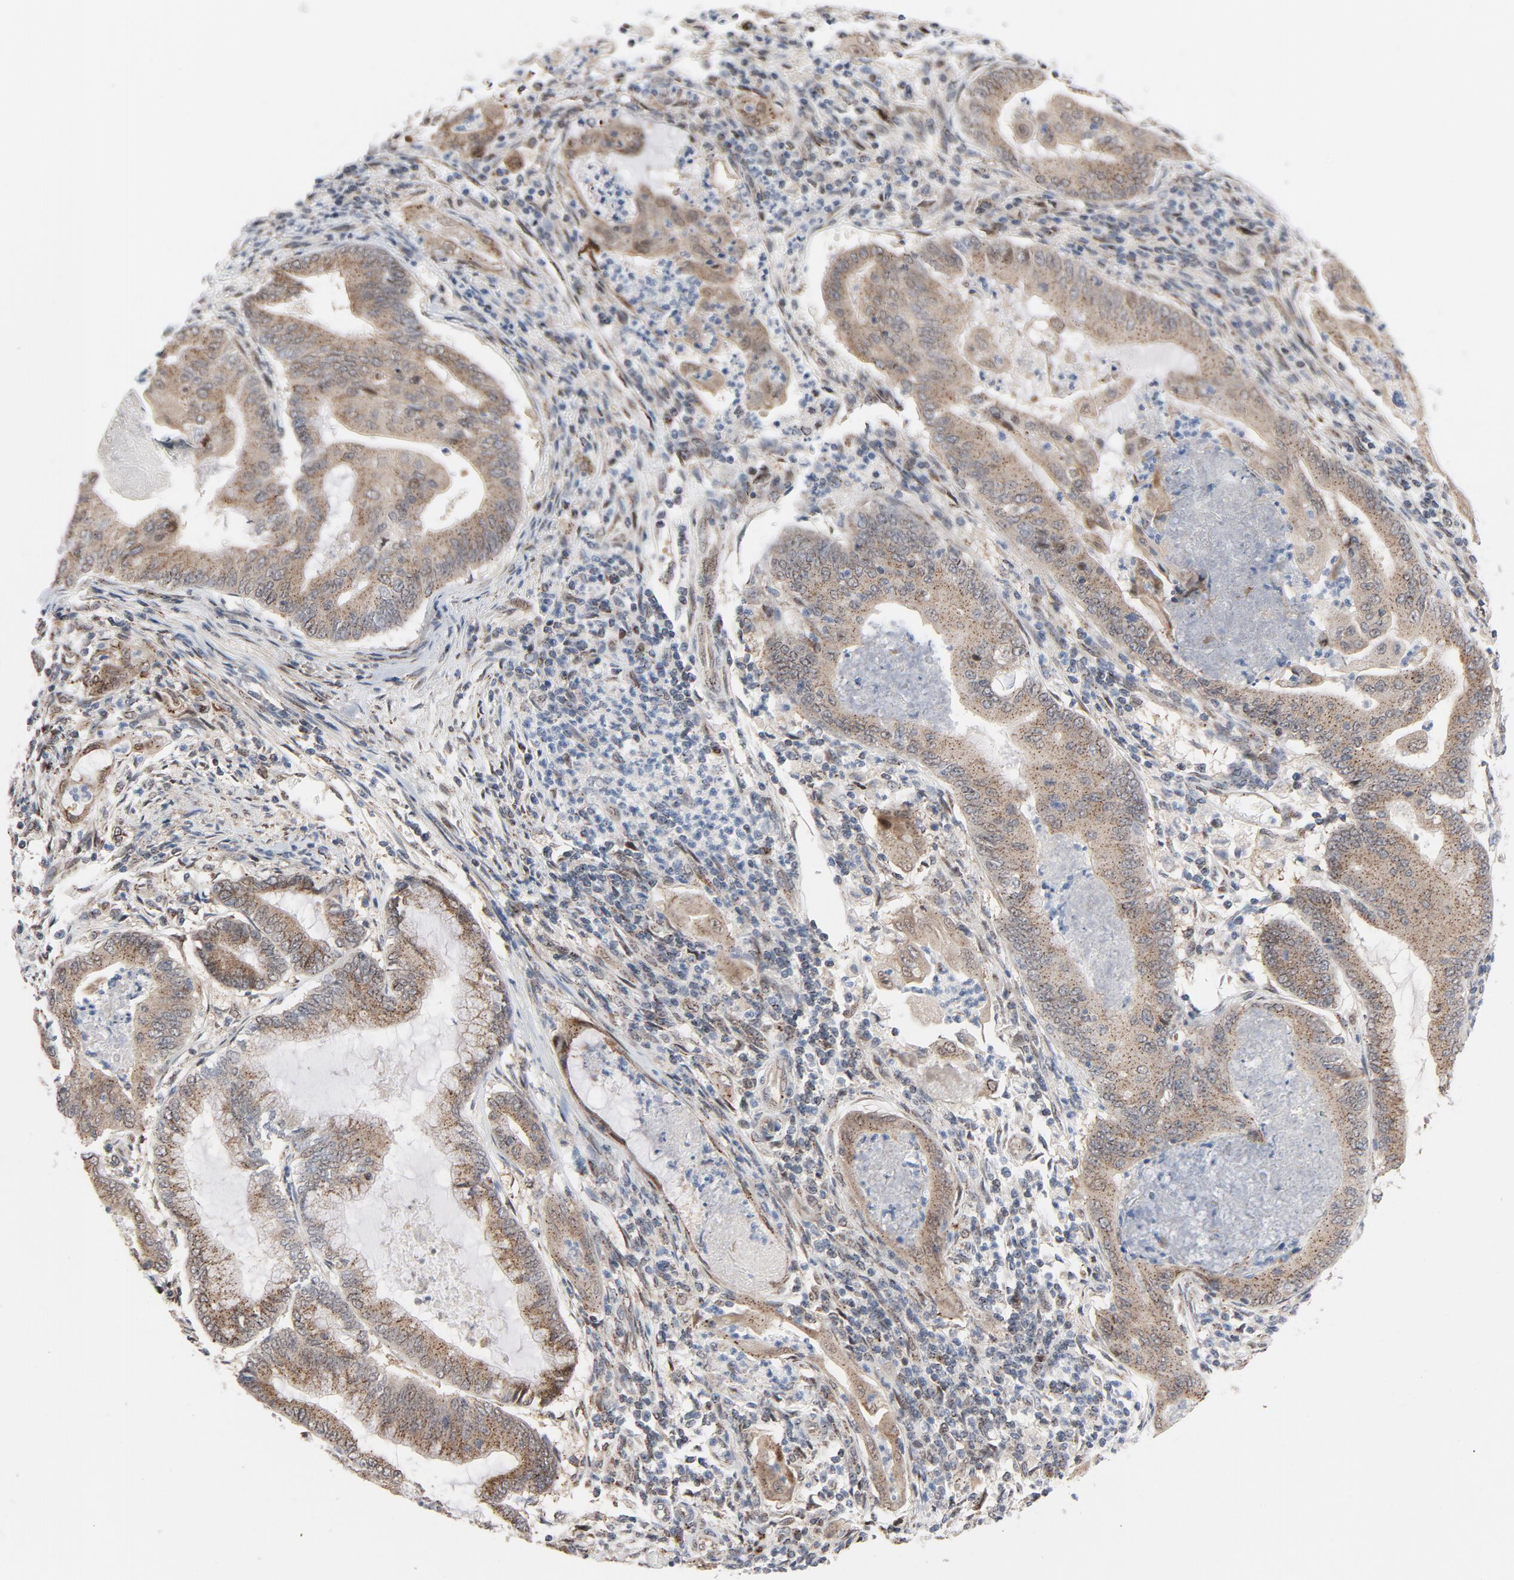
{"staining": {"intensity": "weak", "quantity": ">75%", "location": "cytoplasmic/membranous"}, "tissue": "endometrial cancer", "cell_type": "Tumor cells", "image_type": "cancer", "snomed": [{"axis": "morphology", "description": "Adenocarcinoma, NOS"}, {"axis": "topography", "description": "Endometrium"}], "caption": "Weak cytoplasmic/membranous protein expression is identified in about >75% of tumor cells in endometrial cancer.", "gene": "RPL12", "patient": {"sex": "female", "age": 63}}